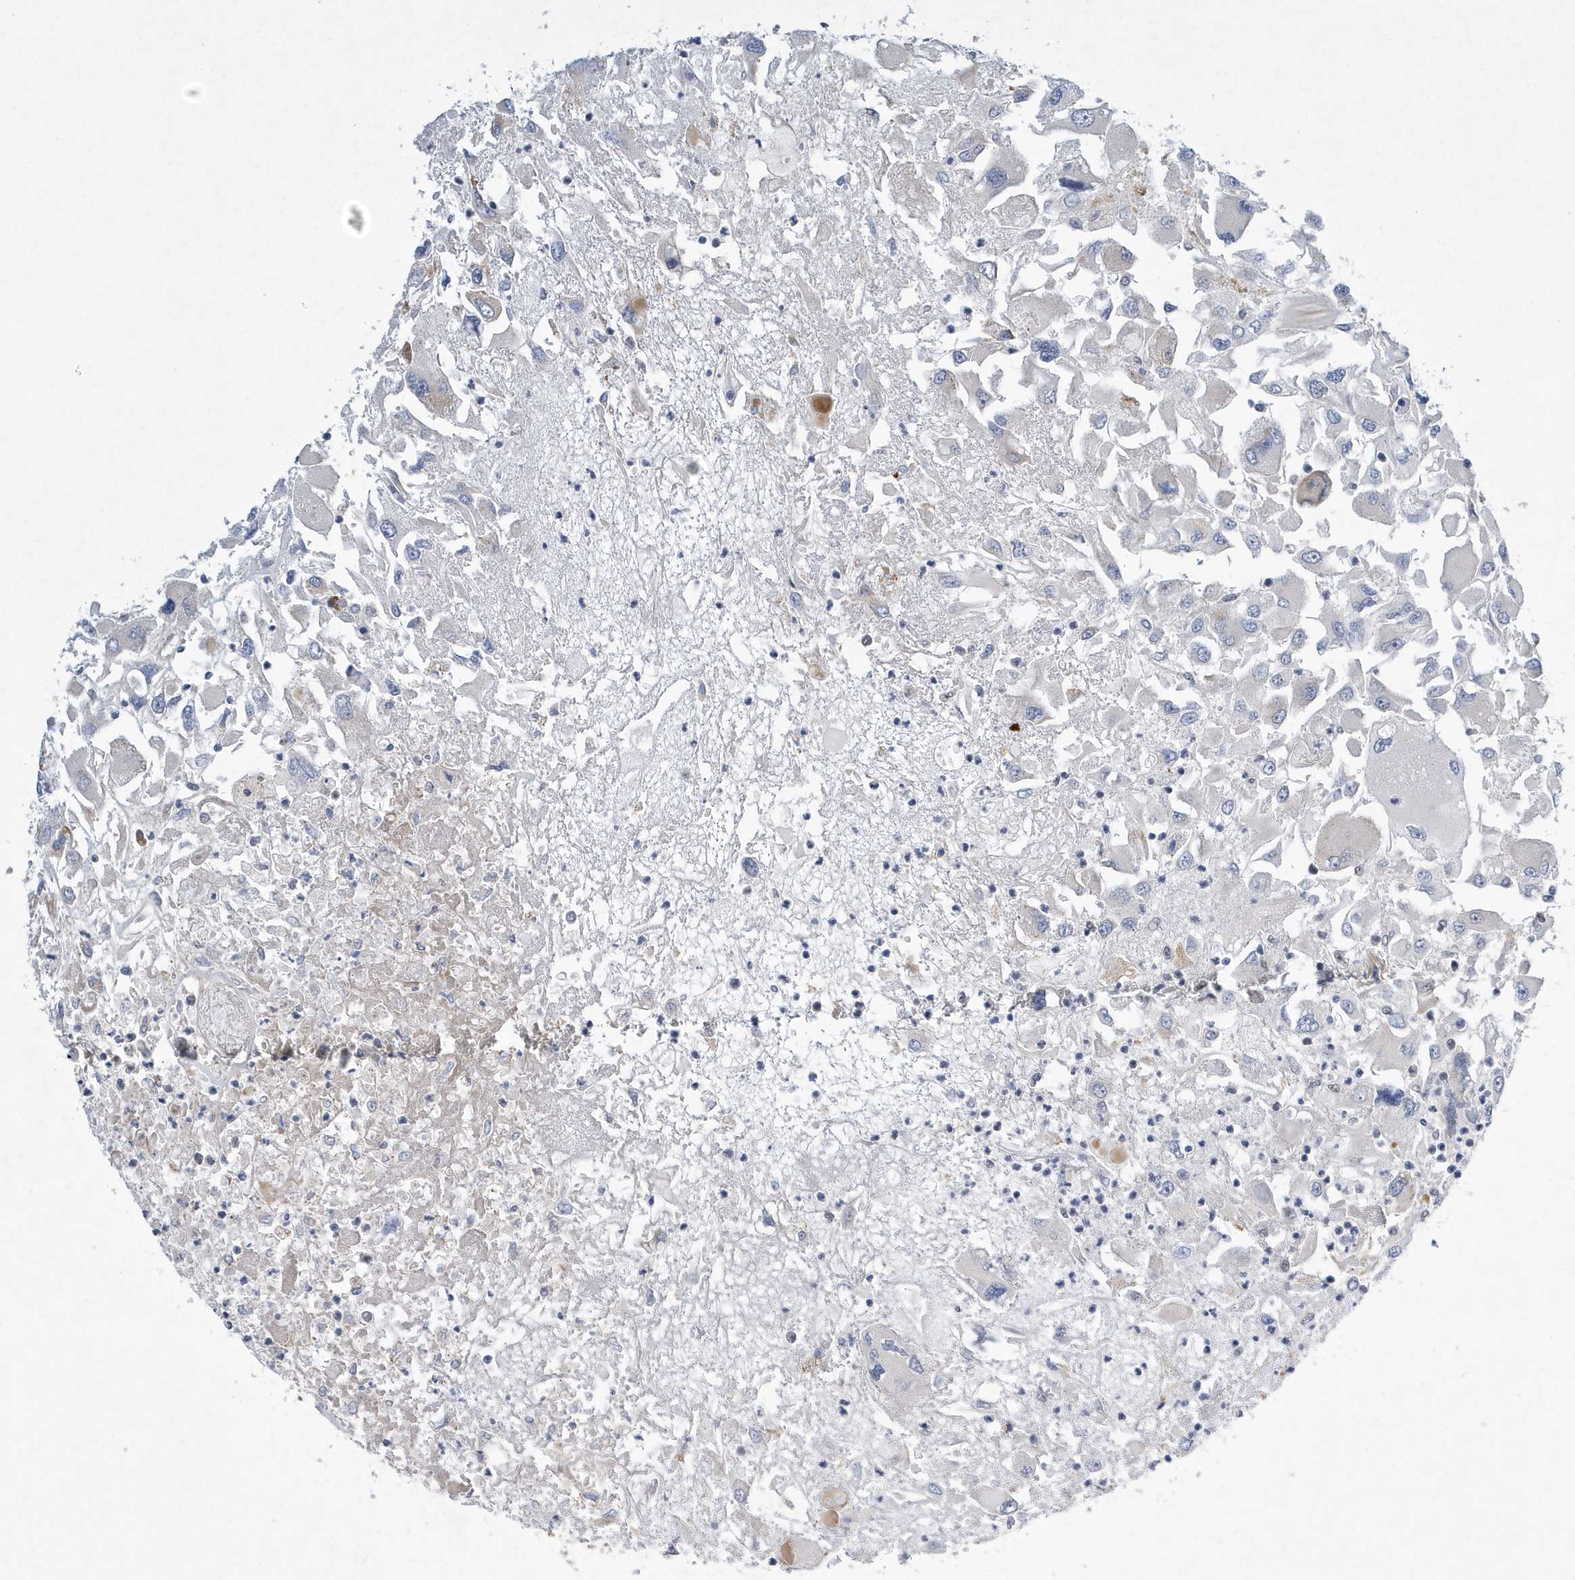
{"staining": {"intensity": "negative", "quantity": "none", "location": "none"}, "tissue": "renal cancer", "cell_type": "Tumor cells", "image_type": "cancer", "snomed": [{"axis": "morphology", "description": "Adenocarcinoma, NOS"}, {"axis": "topography", "description": "Kidney"}], "caption": "DAB (3,3'-diaminobenzidine) immunohistochemical staining of human adenocarcinoma (renal) displays no significant positivity in tumor cells. (Stains: DAB (3,3'-diaminobenzidine) immunohistochemistry with hematoxylin counter stain, Microscopy: brightfield microscopy at high magnification).", "gene": "FAM217A", "patient": {"sex": "female", "age": 52}}